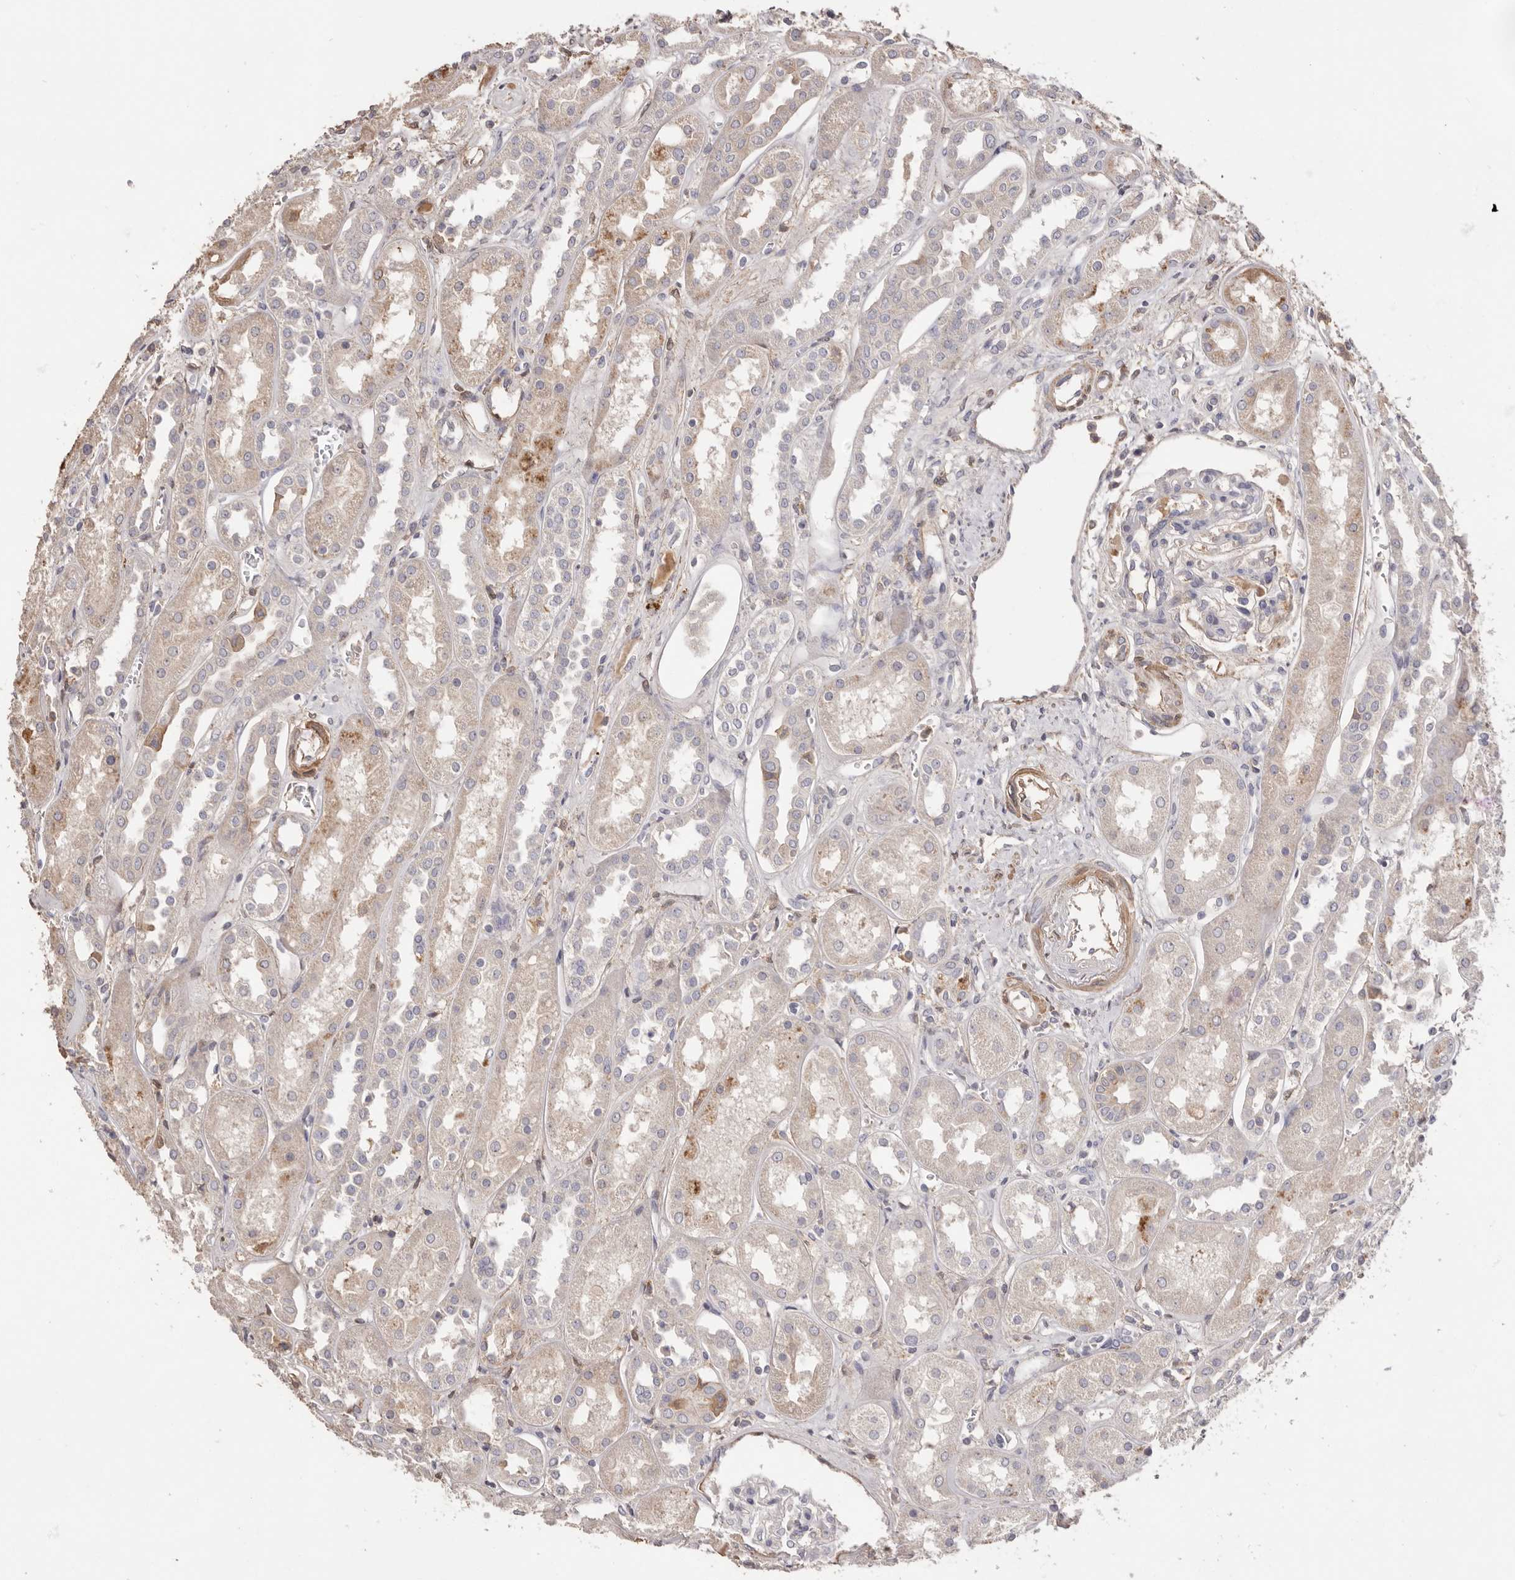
{"staining": {"intensity": "negative", "quantity": "none", "location": "none"}, "tissue": "kidney", "cell_type": "Cells in glomeruli", "image_type": "normal", "snomed": [{"axis": "morphology", "description": "Normal tissue, NOS"}, {"axis": "topography", "description": "Kidney"}], "caption": "The immunohistochemistry (IHC) photomicrograph has no significant positivity in cells in glomeruli of kidney.", "gene": "HCAR2", "patient": {"sex": "male", "age": 70}}